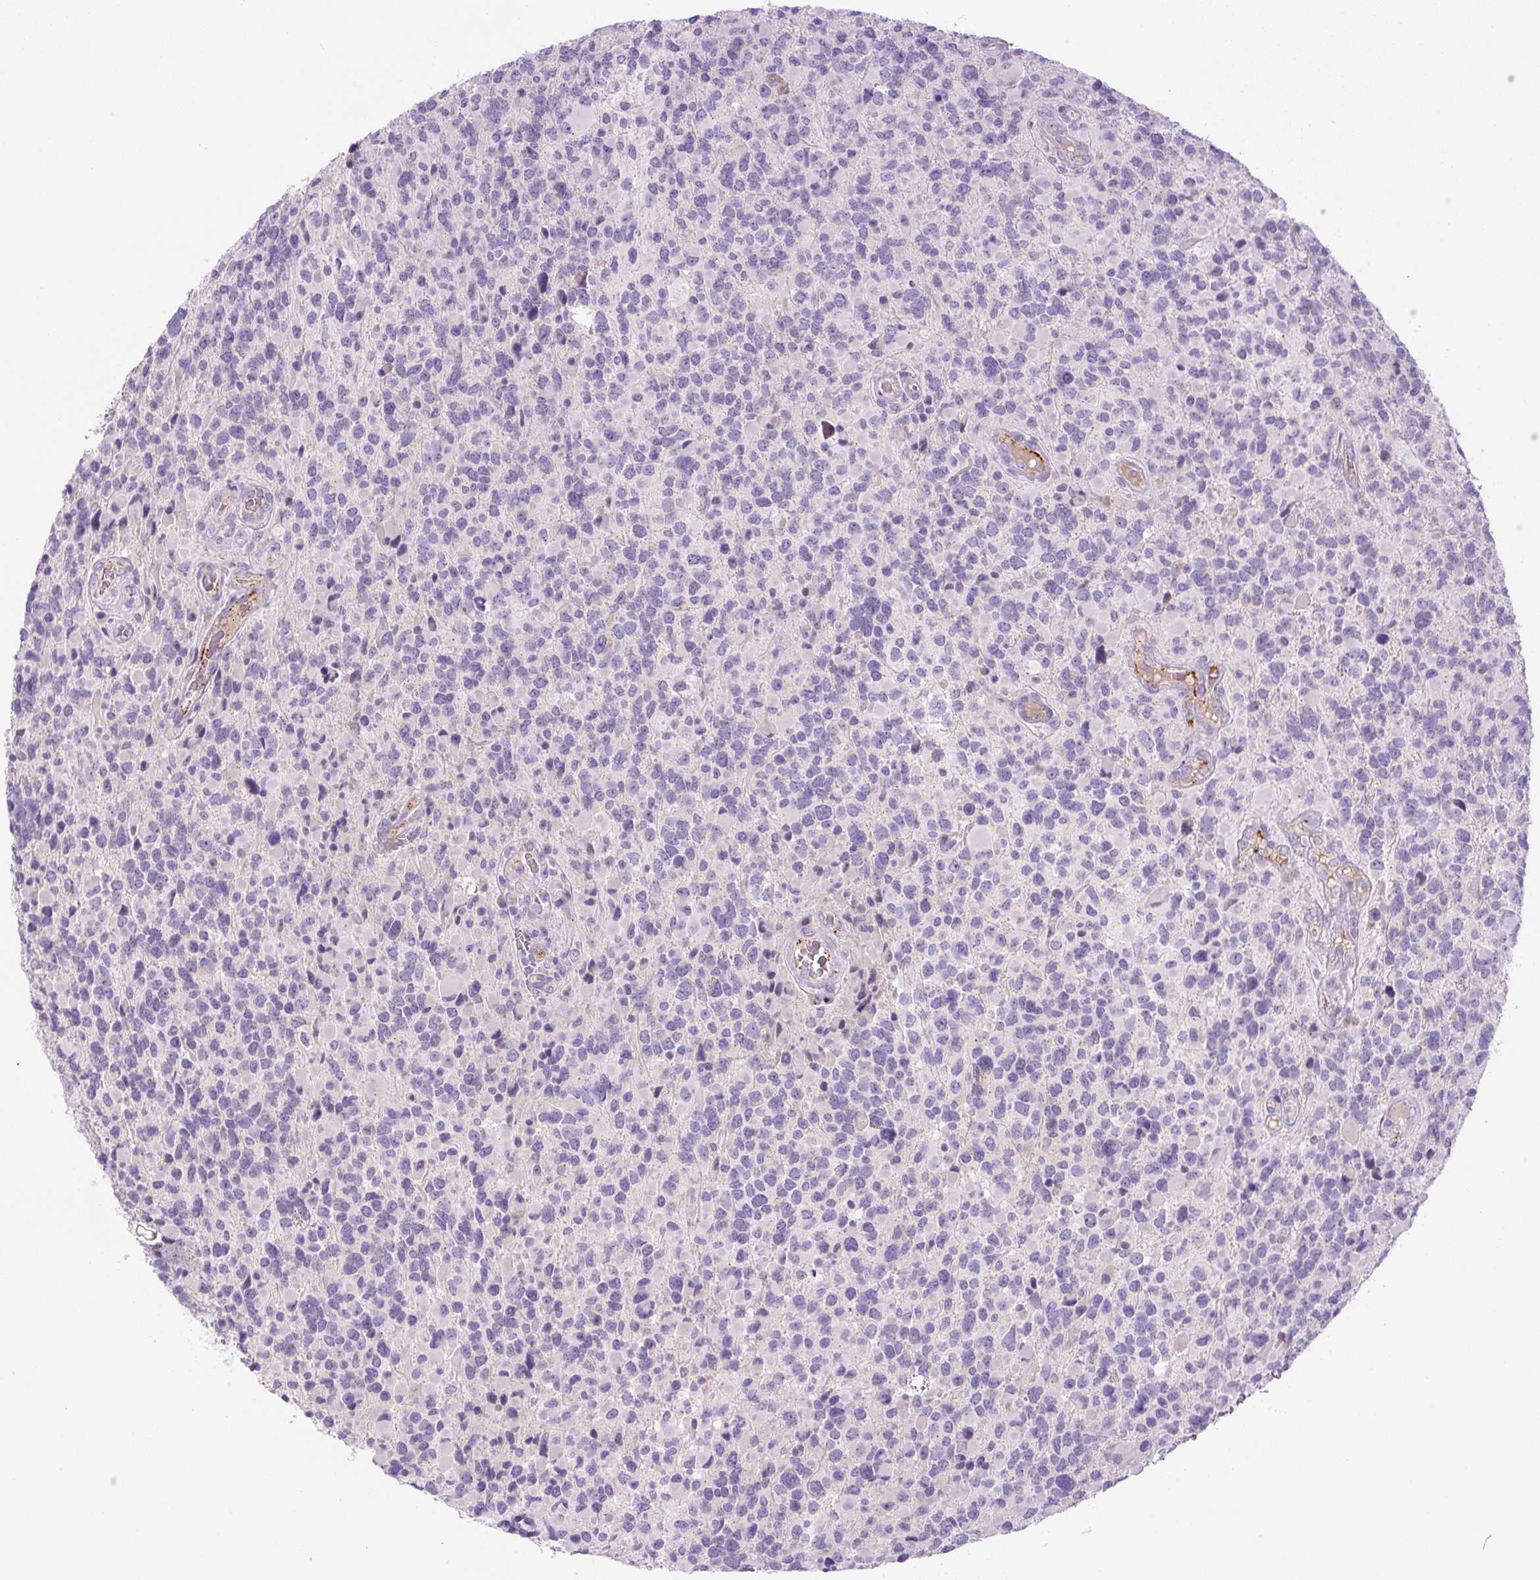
{"staining": {"intensity": "negative", "quantity": "none", "location": "none"}, "tissue": "glioma", "cell_type": "Tumor cells", "image_type": "cancer", "snomed": [{"axis": "morphology", "description": "Glioma, malignant, High grade"}, {"axis": "topography", "description": "Brain"}], "caption": "Immunohistochemistry photomicrograph of neoplastic tissue: malignant glioma (high-grade) stained with DAB (3,3'-diaminobenzidine) displays no significant protein positivity in tumor cells.", "gene": "RSPO4", "patient": {"sex": "female", "age": 40}}